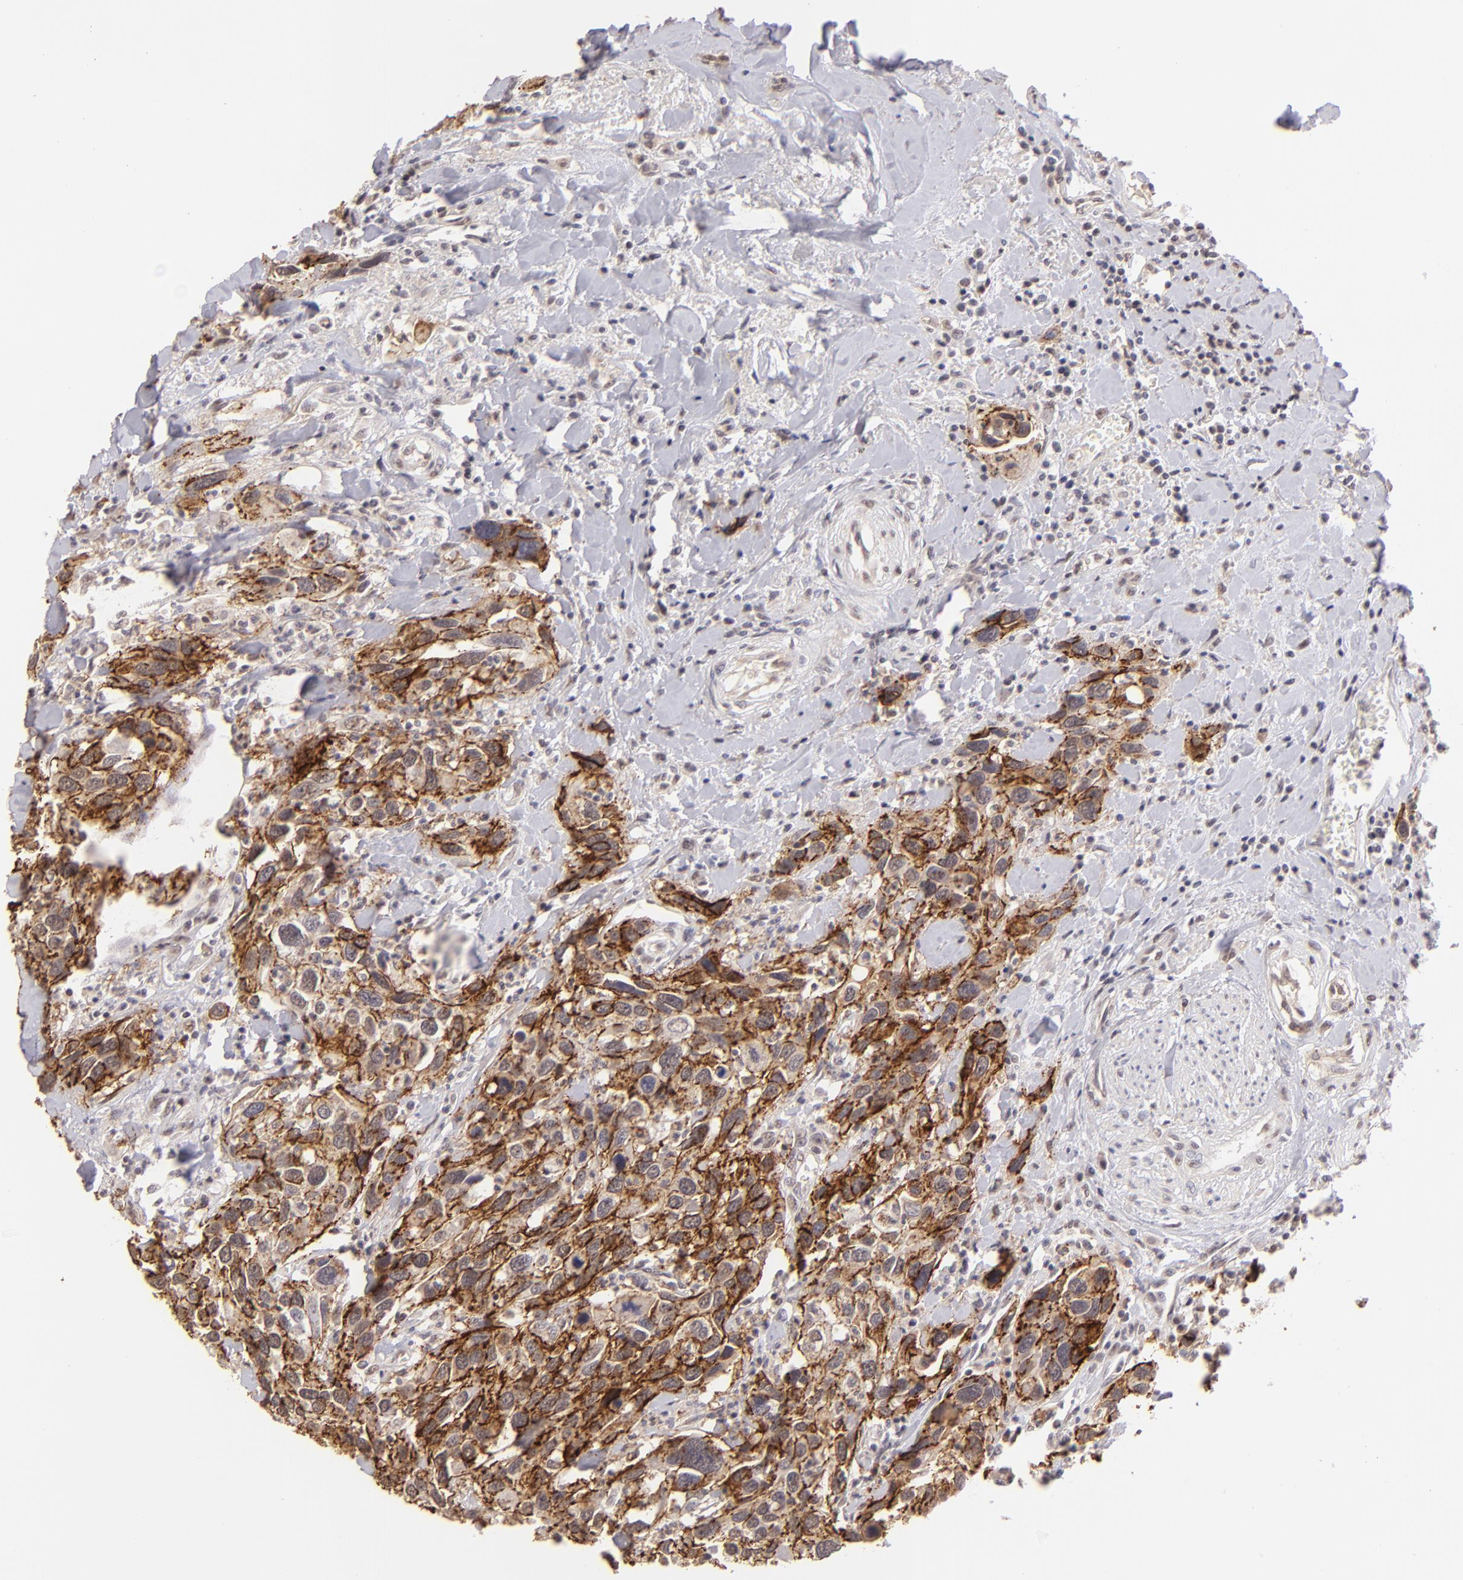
{"staining": {"intensity": "moderate", "quantity": ">75%", "location": "cytoplasmic/membranous"}, "tissue": "urothelial cancer", "cell_type": "Tumor cells", "image_type": "cancer", "snomed": [{"axis": "morphology", "description": "Urothelial carcinoma, High grade"}, {"axis": "topography", "description": "Urinary bladder"}], "caption": "IHC image of neoplastic tissue: high-grade urothelial carcinoma stained using immunohistochemistry shows medium levels of moderate protein expression localized specifically in the cytoplasmic/membranous of tumor cells, appearing as a cytoplasmic/membranous brown color.", "gene": "CLDN1", "patient": {"sex": "male", "age": 66}}